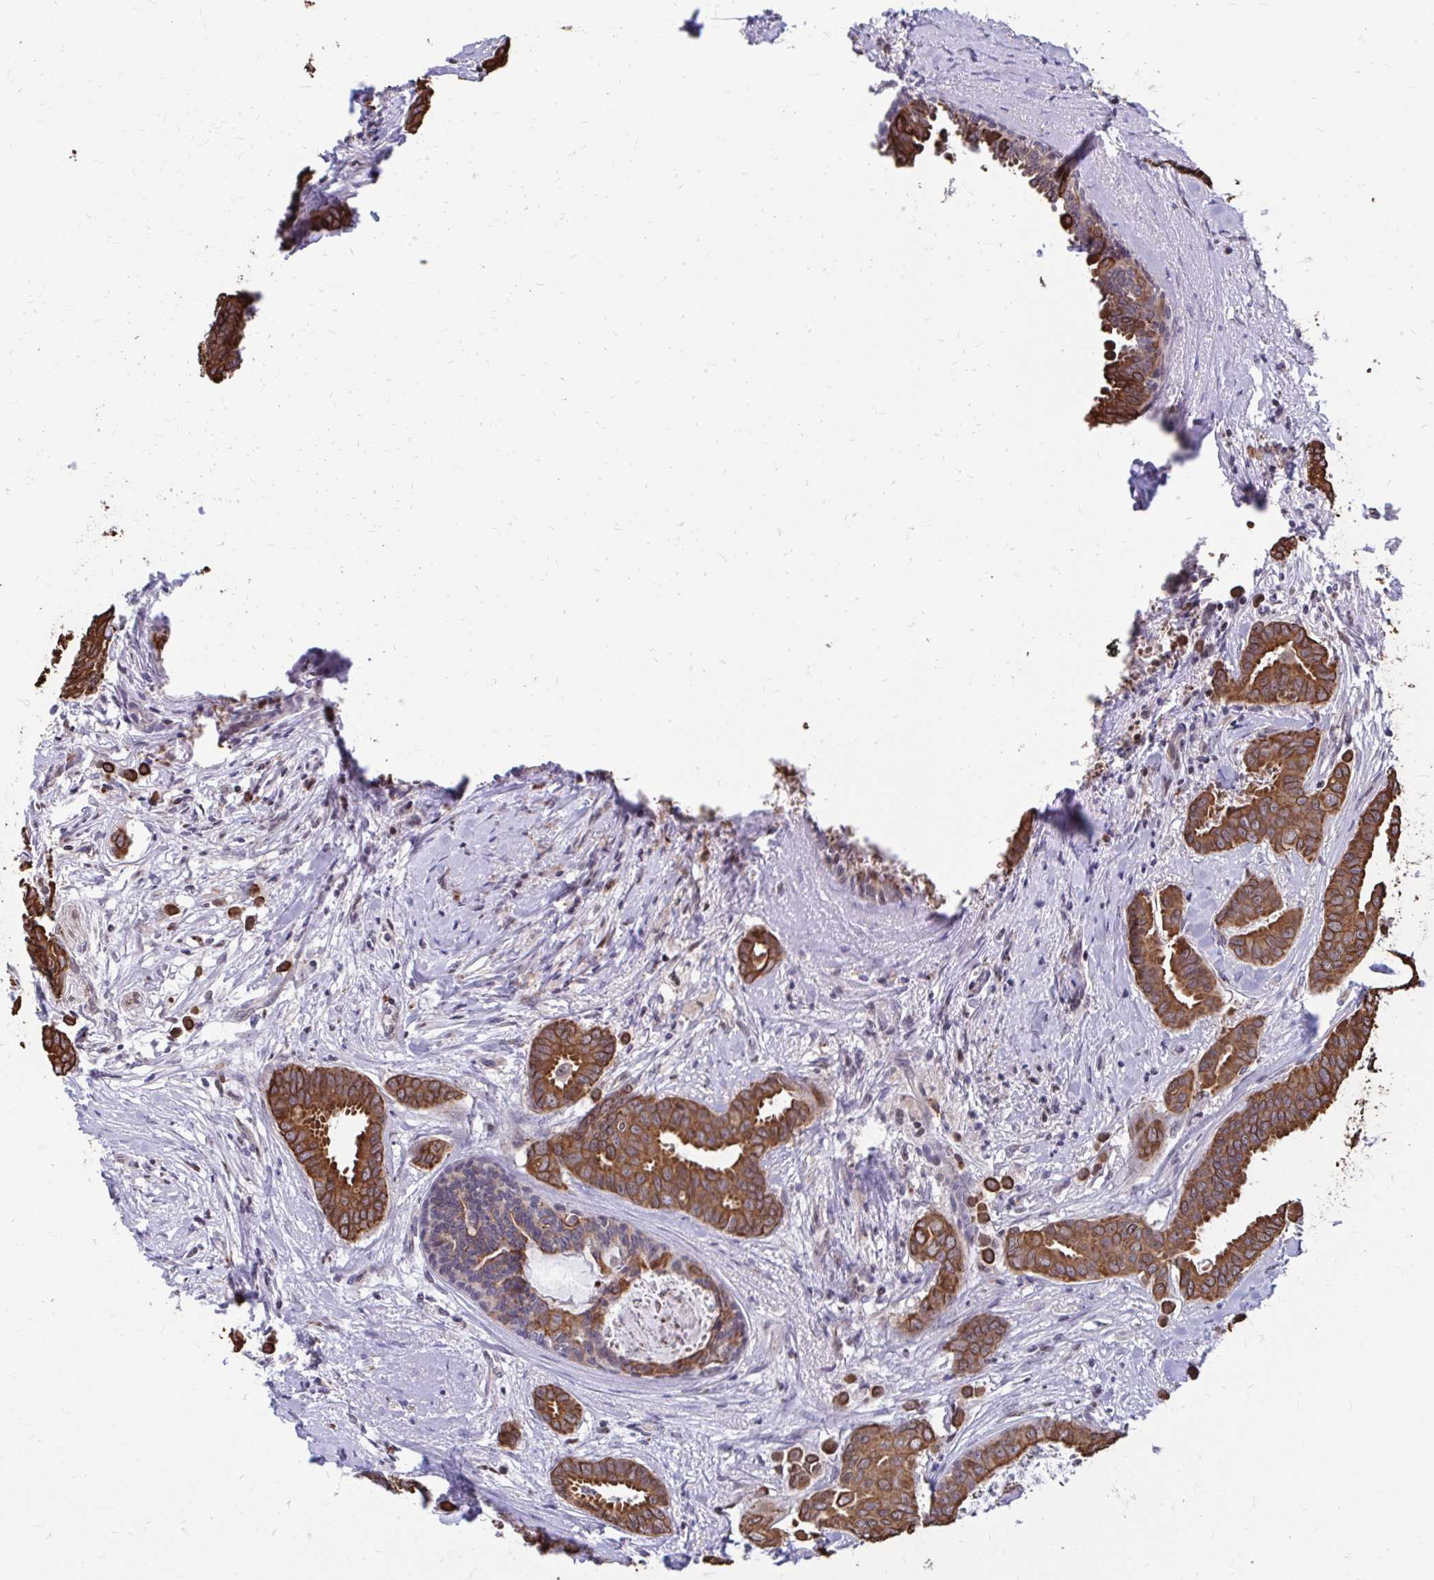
{"staining": {"intensity": "moderate", "quantity": ">75%", "location": "cytoplasmic/membranous"}, "tissue": "breast cancer", "cell_type": "Tumor cells", "image_type": "cancer", "snomed": [{"axis": "morphology", "description": "Duct carcinoma"}, {"axis": "topography", "description": "Breast"}], "caption": "Human breast cancer (invasive ductal carcinoma) stained for a protein (brown) displays moderate cytoplasmic/membranous positive staining in approximately >75% of tumor cells.", "gene": "ANKRD30B", "patient": {"sex": "female", "age": 45}}